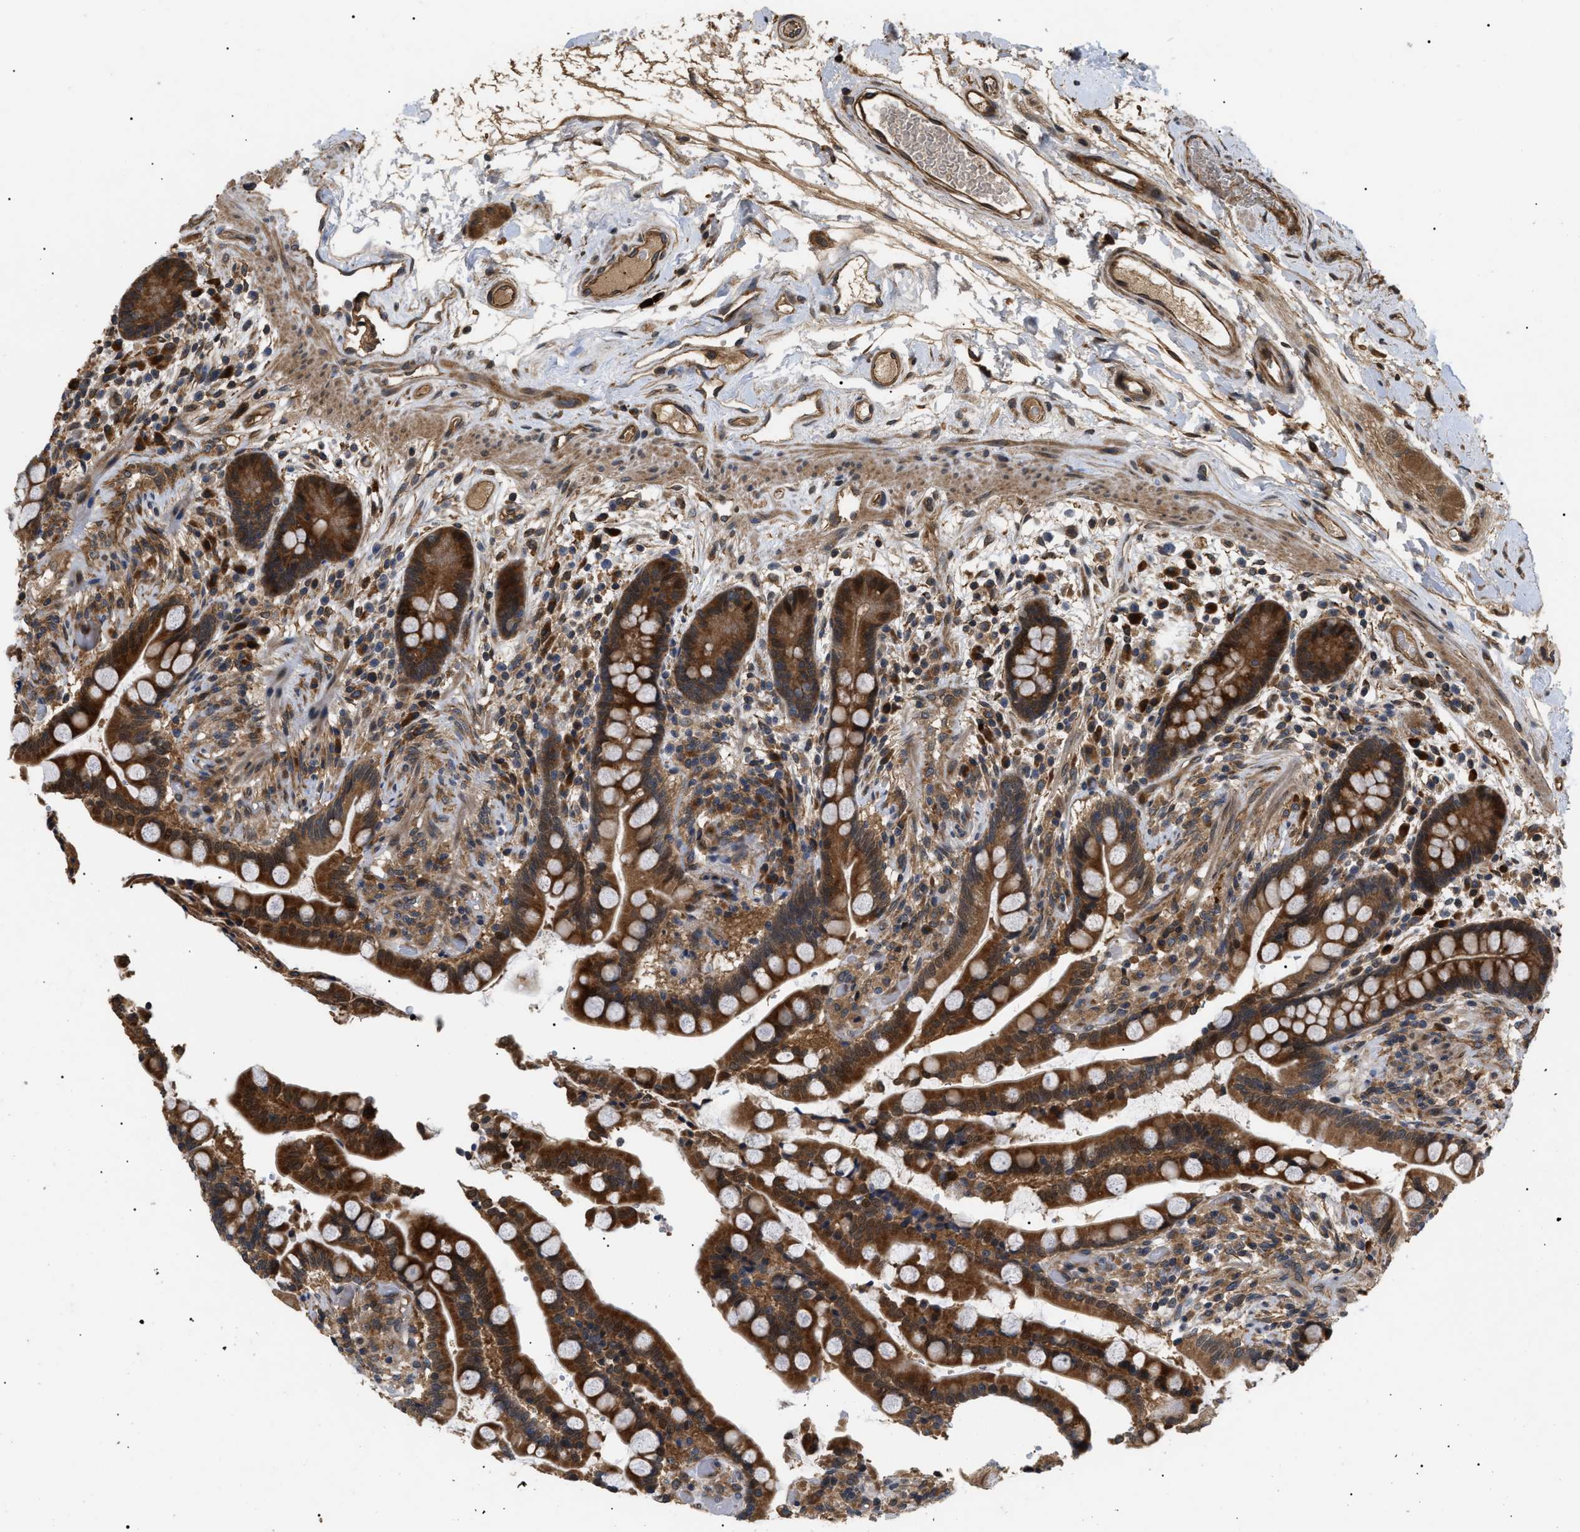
{"staining": {"intensity": "strong", "quantity": ">75%", "location": "cytoplasmic/membranous"}, "tissue": "colon", "cell_type": "Endothelial cells", "image_type": "normal", "snomed": [{"axis": "morphology", "description": "Normal tissue, NOS"}, {"axis": "topography", "description": "Colon"}], "caption": "Normal colon exhibits strong cytoplasmic/membranous positivity in about >75% of endothelial cells.", "gene": "ASTL", "patient": {"sex": "male", "age": 73}}